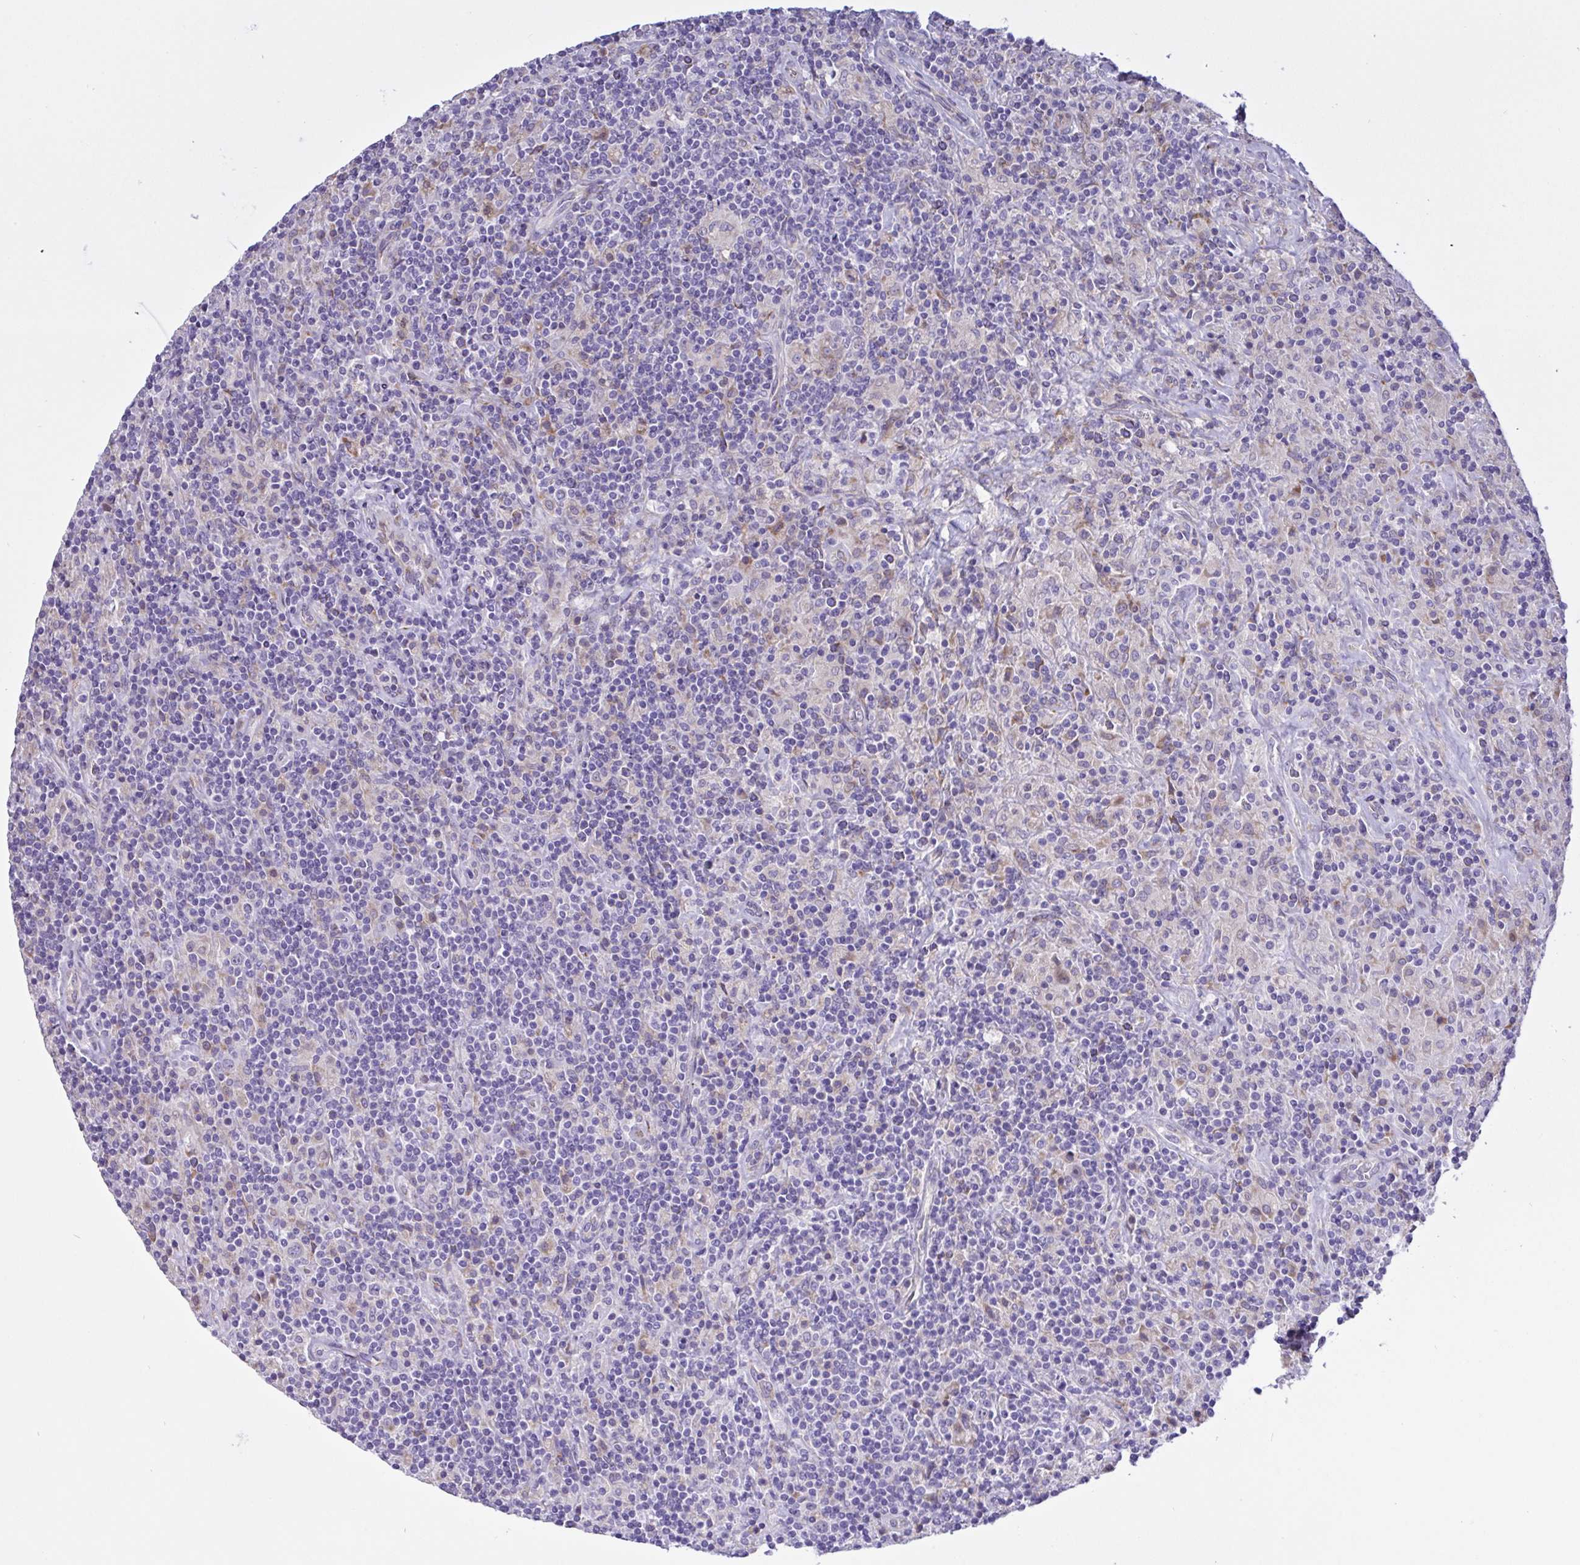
{"staining": {"intensity": "negative", "quantity": "none", "location": "none"}, "tissue": "lymphoma", "cell_type": "Tumor cells", "image_type": "cancer", "snomed": [{"axis": "morphology", "description": "Hodgkin's disease, NOS"}, {"axis": "topography", "description": "Lymph node"}], "caption": "This is an IHC histopathology image of Hodgkin's disease. There is no expression in tumor cells.", "gene": "DSC3", "patient": {"sex": "male", "age": 70}}